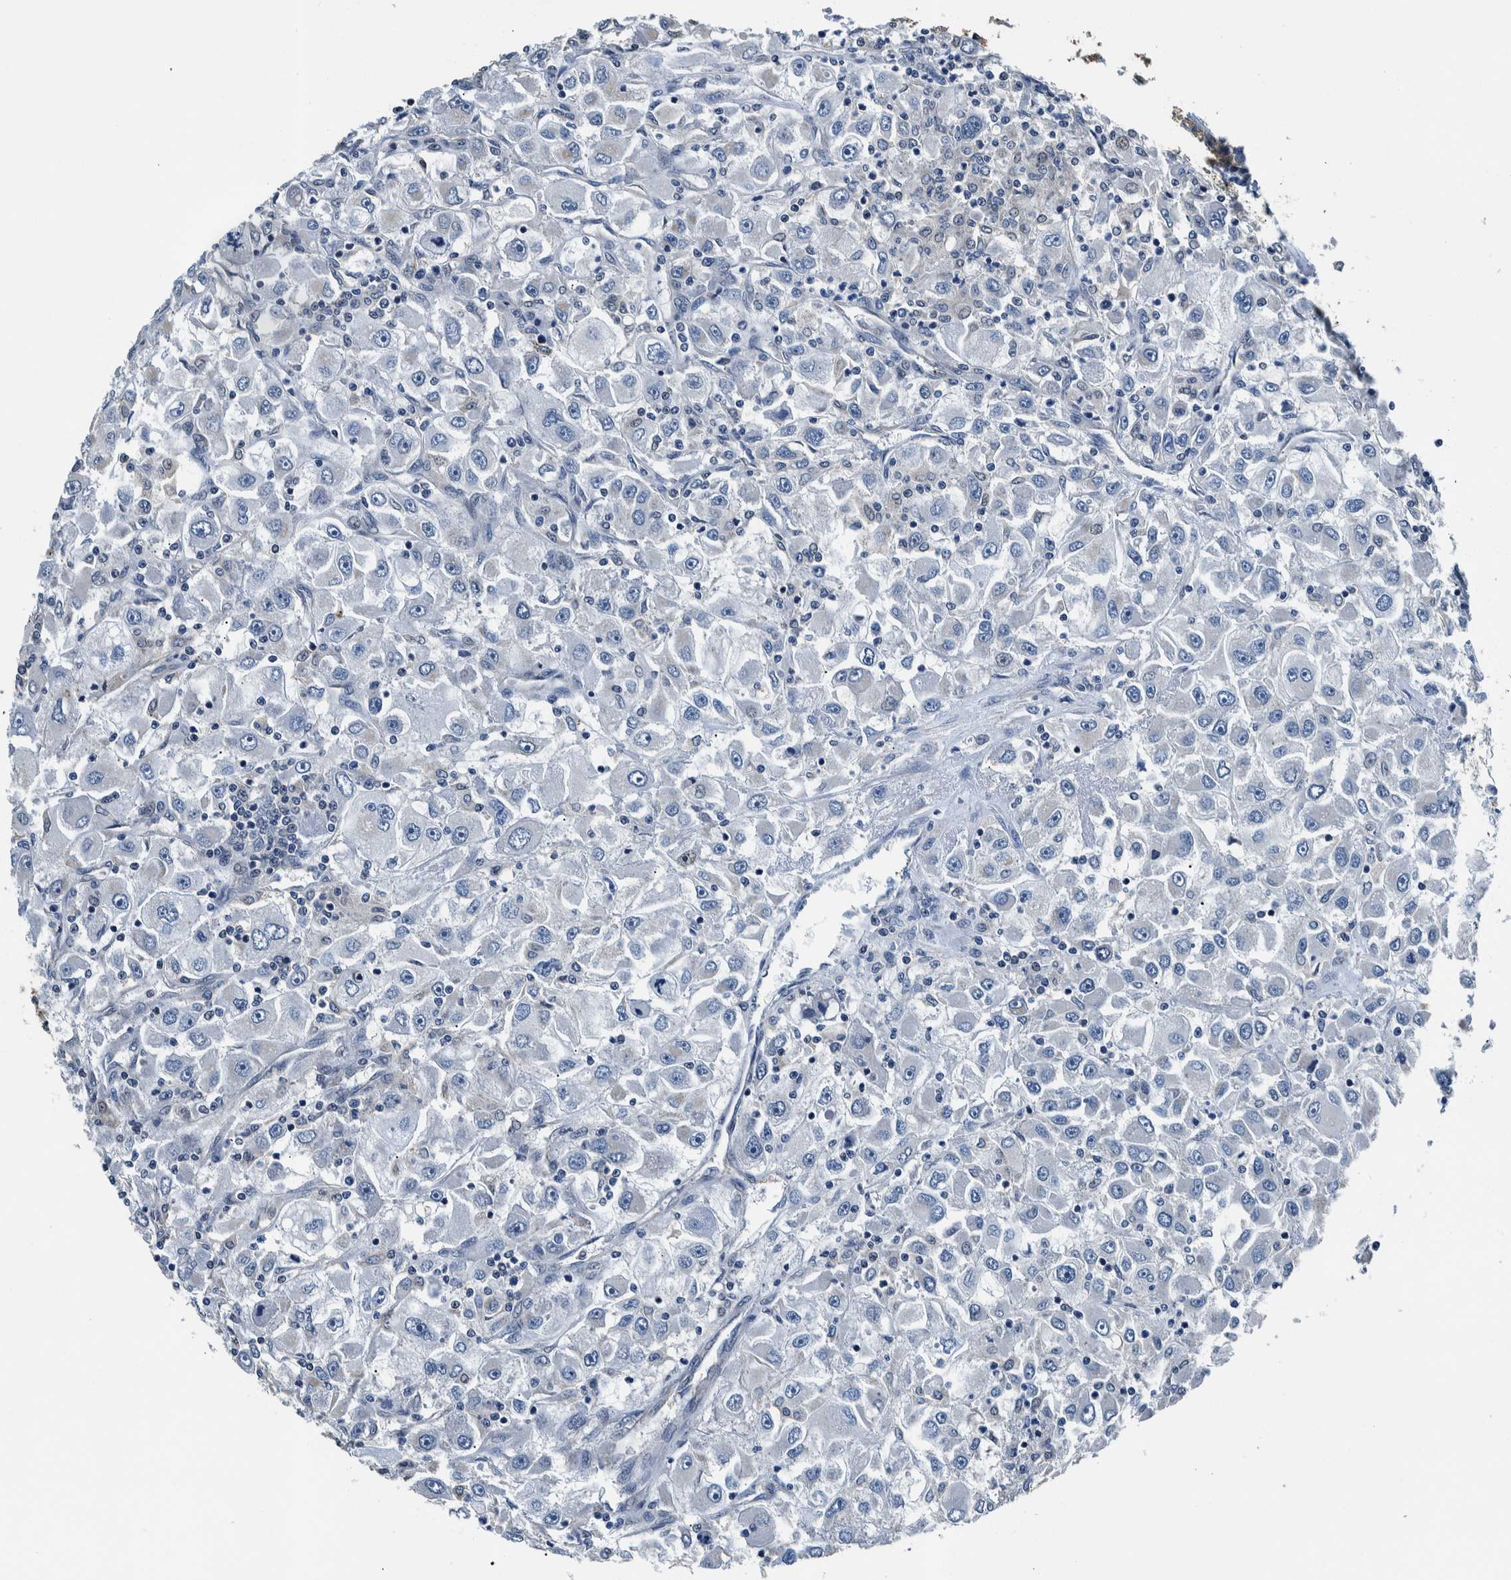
{"staining": {"intensity": "negative", "quantity": "none", "location": "none"}, "tissue": "renal cancer", "cell_type": "Tumor cells", "image_type": "cancer", "snomed": [{"axis": "morphology", "description": "Adenocarcinoma, NOS"}, {"axis": "topography", "description": "Kidney"}], "caption": "This is an immunohistochemistry photomicrograph of adenocarcinoma (renal). There is no staining in tumor cells.", "gene": "NIBAN2", "patient": {"sex": "female", "age": 52}}